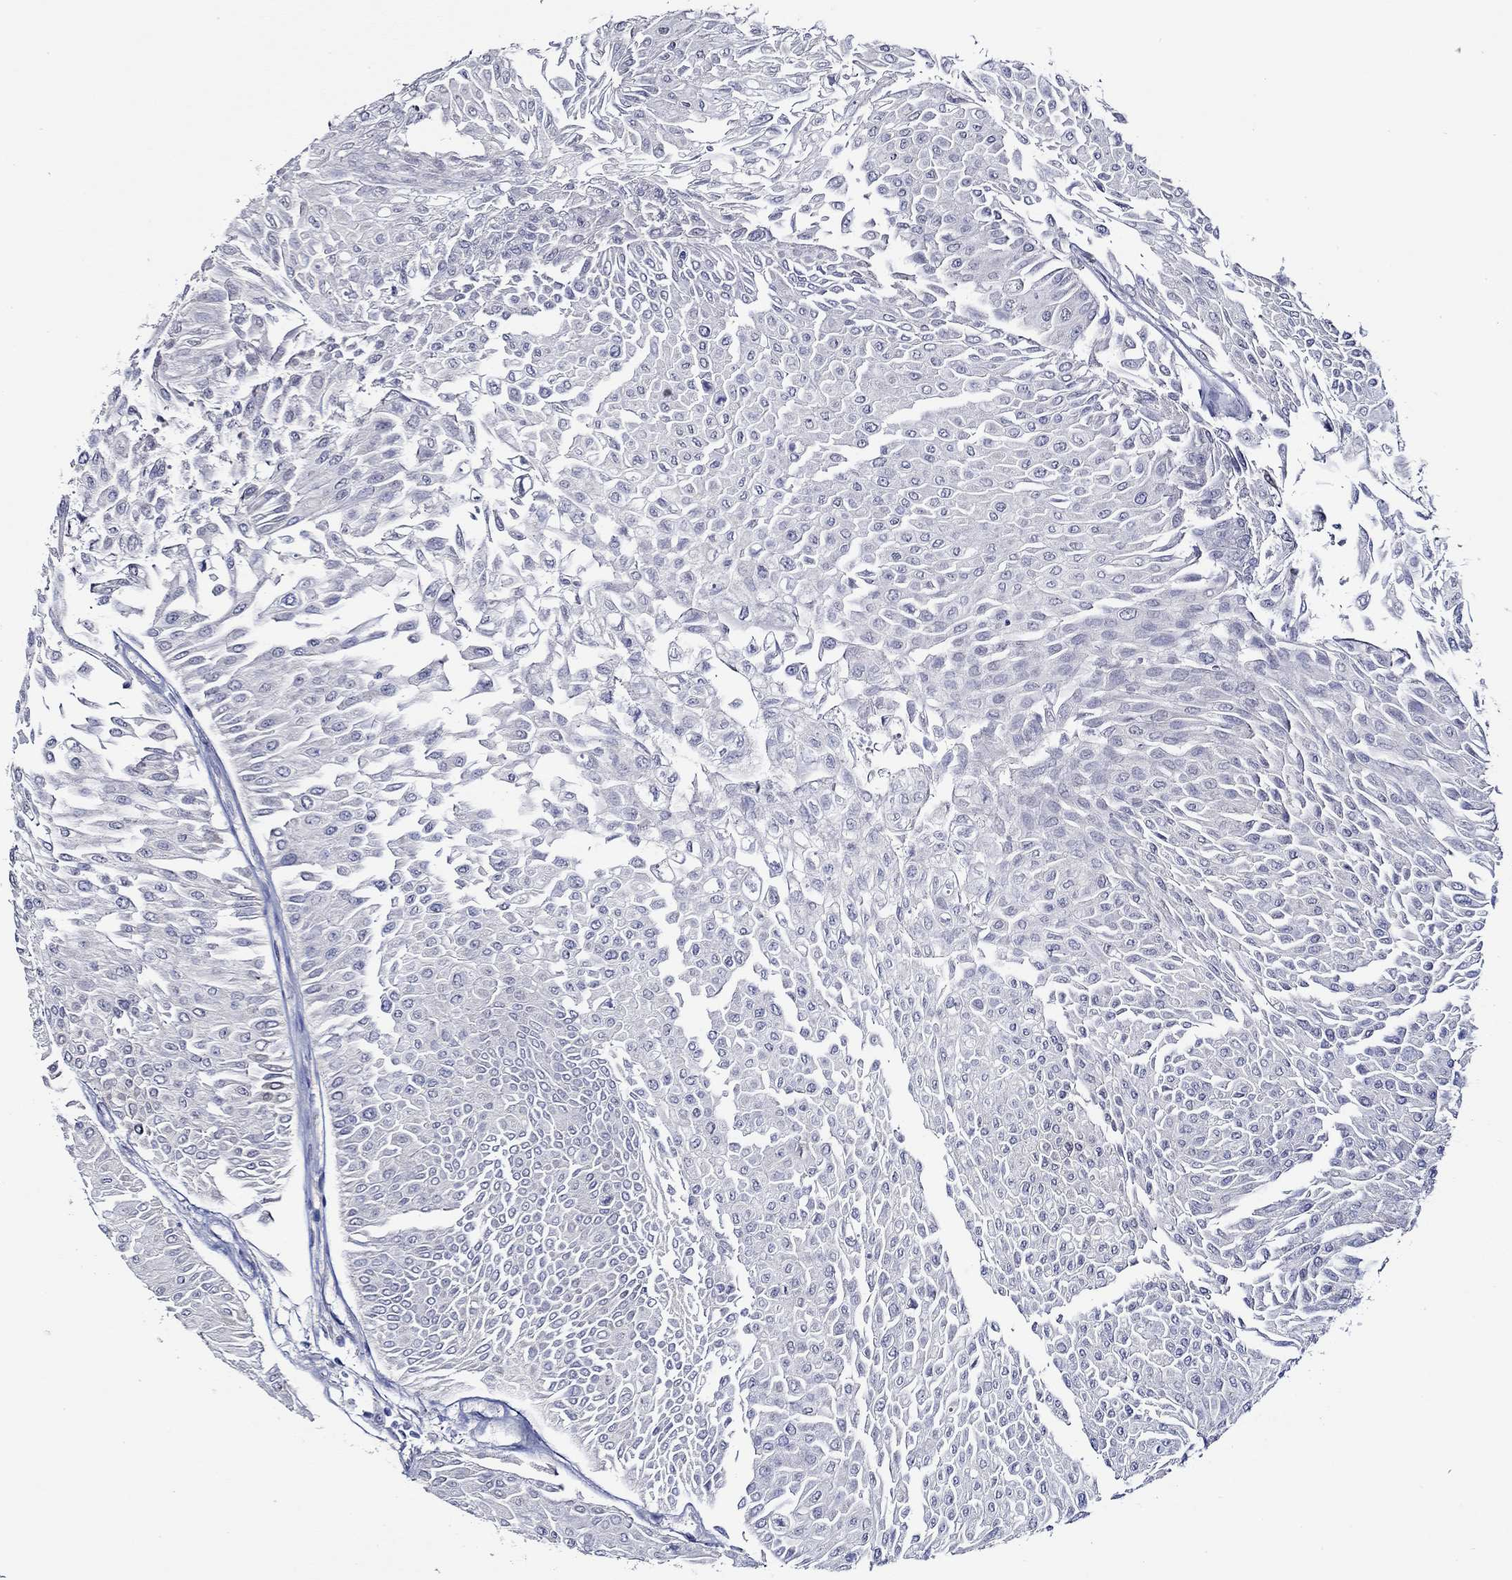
{"staining": {"intensity": "negative", "quantity": "none", "location": "none"}, "tissue": "urothelial cancer", "cell_type": "Tumor cells", "image_type": "cancer", "snomed": [{"axis": "morphology", "description": "Urothelial carcinoma, Low grade"}, {"axis": "topography", "description": "Urinary bladder"}], "caption": "Urothelial carcinoma (low-grade) stained for a protein using immunohistochemistry demonstrates no expression tumor cells.", "gene": "GATA2", "patient": {"sex": "male", "age": 67}}